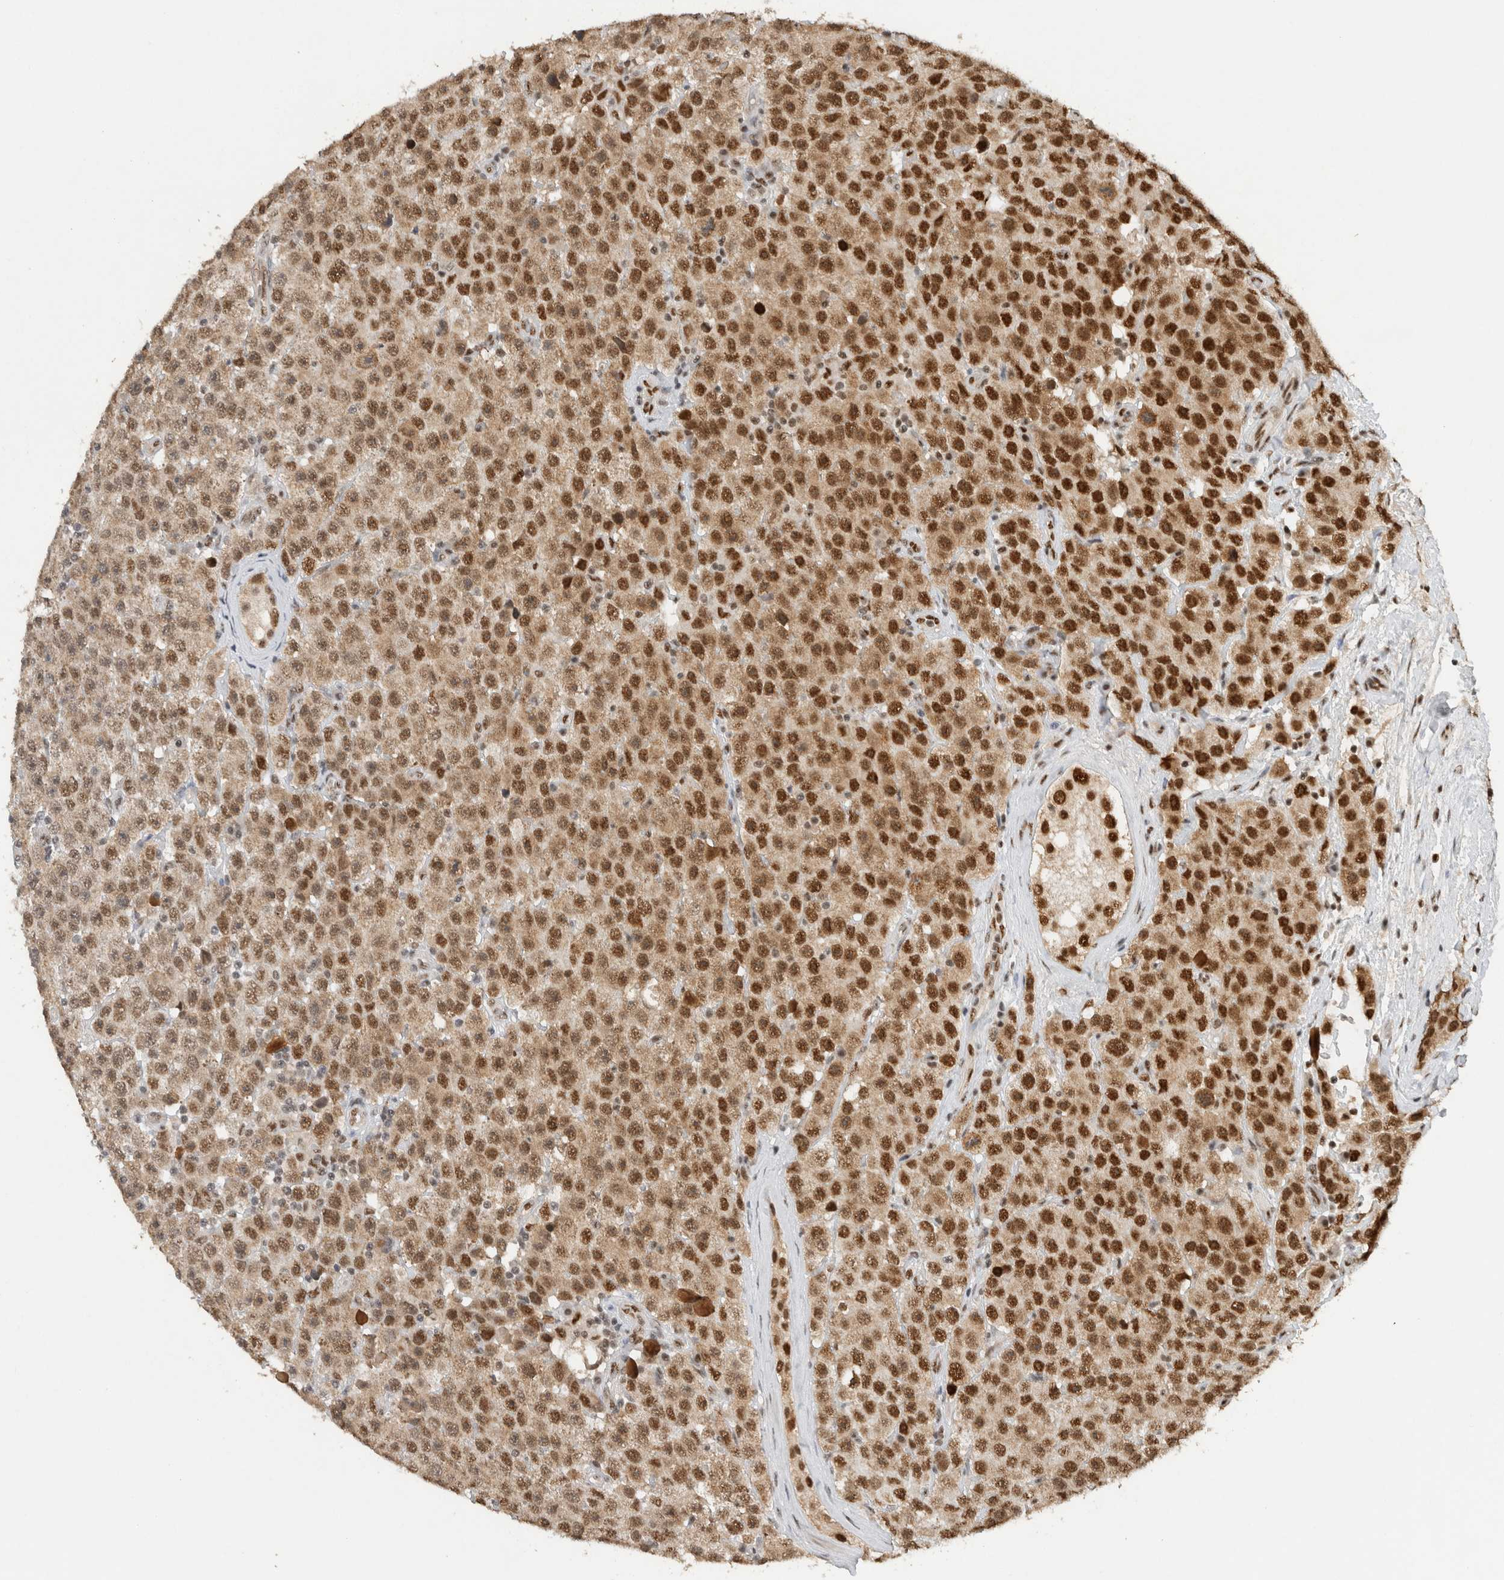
{"staining": {"intensity": "strong", "quantity": ">75%", "location": "nuclear"}, "tissue": "testis cancer", "cell_type": "Tumor cells", "image_type": "cancer", "snomed": [{"axis": "morphology", "description": "Seminoma, NOS"}, {"axis": "morphology", "description": "Carcinoma, Embryonal, NOS"}, {"axis": "topography", "description": "Testis"}], "caption": "IHC of human embryonal carcinoma (testis) shows high levels of strong nuclear positivity in approximately >75% of tumor cells.", "gene": "DDX42", "patient": {"sex": "male", "age": 28}}